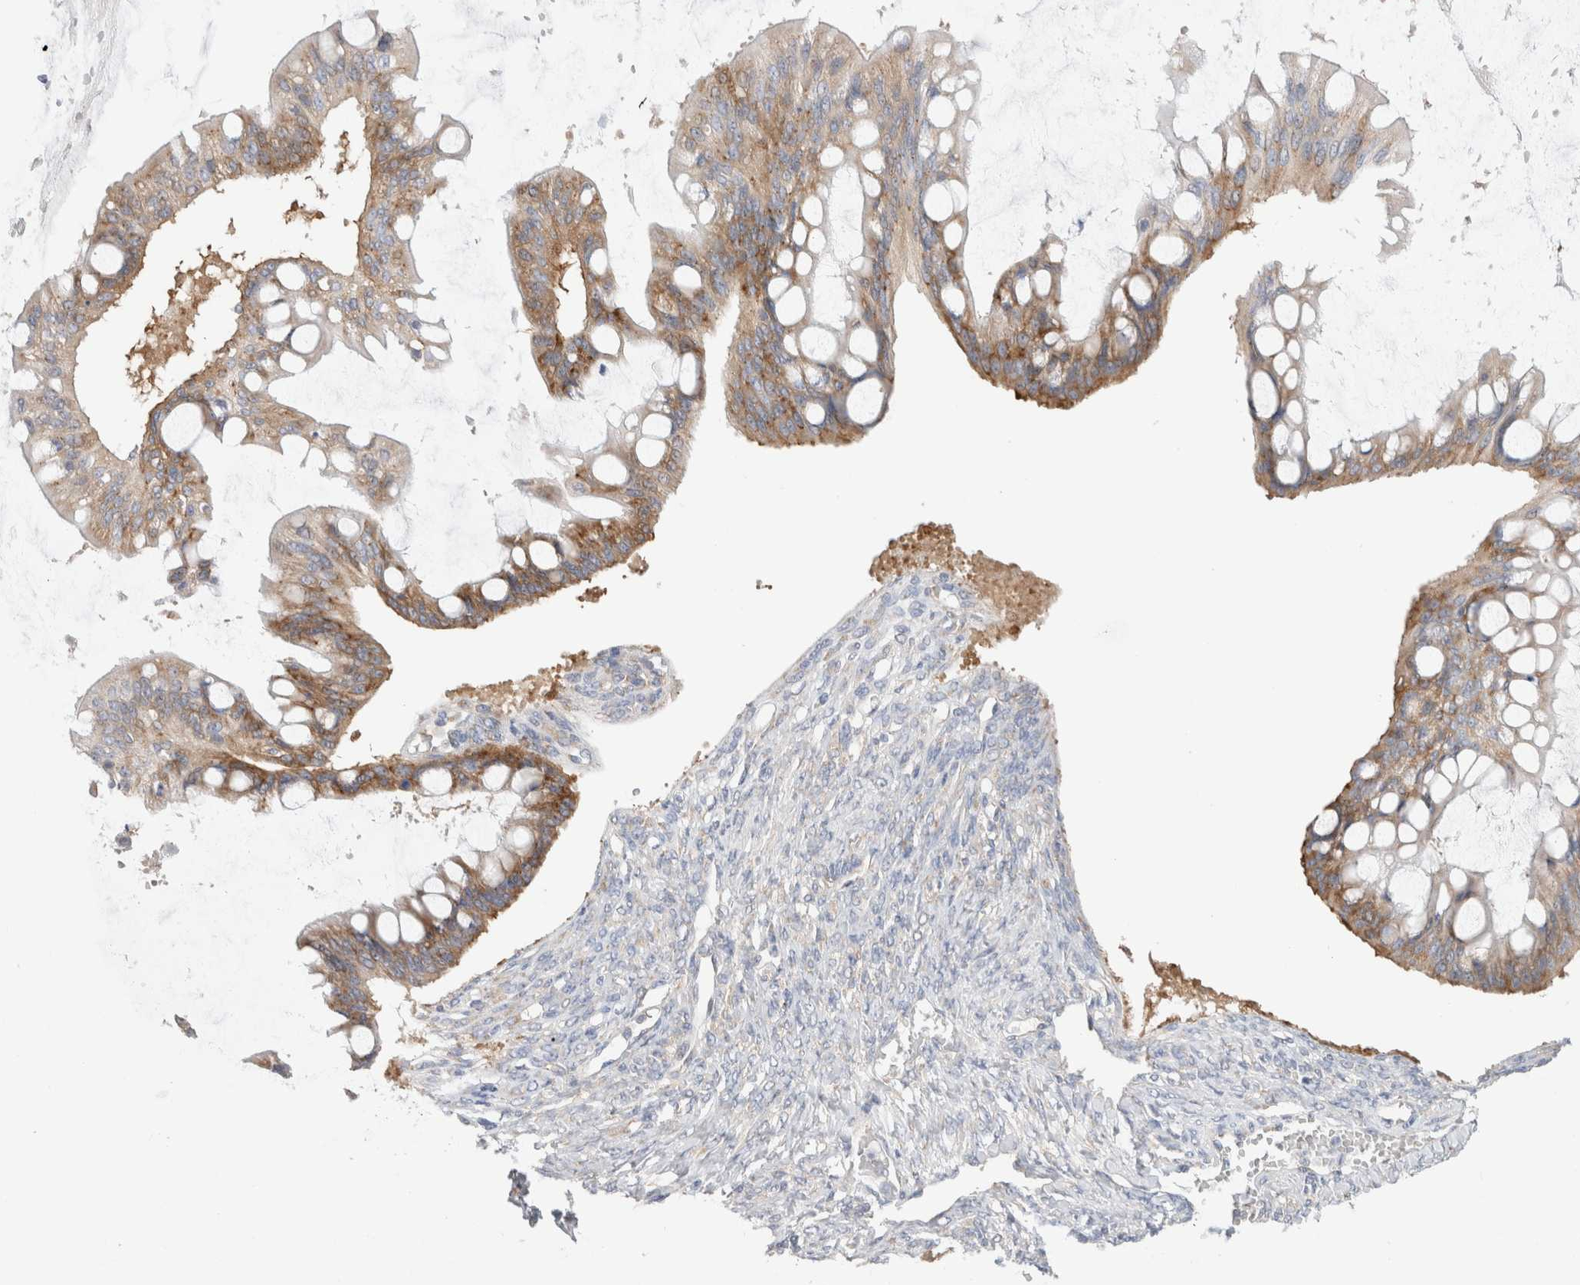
{"staining": {"intensity": "moderate", "quantity": ">75%", "location": "cytoplasmic/membranous"}, "tissue": "ovarian cancer", "cell_type": "Tumor cells", "image_type": "cancer", "snomed": [{"axis": "morphology", "description": "Cystadenocarcinoma, mucinous, NOS"}, {"axis": "topography", "description": "Ovary"}], "caption": "Protein analysis of ovarian mucinous cystadenocarcinoma tissue demonstrates moderate cytoplasmic/membranous expression in about >75% of tumor cells.", "gene": "ZNF23", "patient": {"sex": "female", "age": 73}}